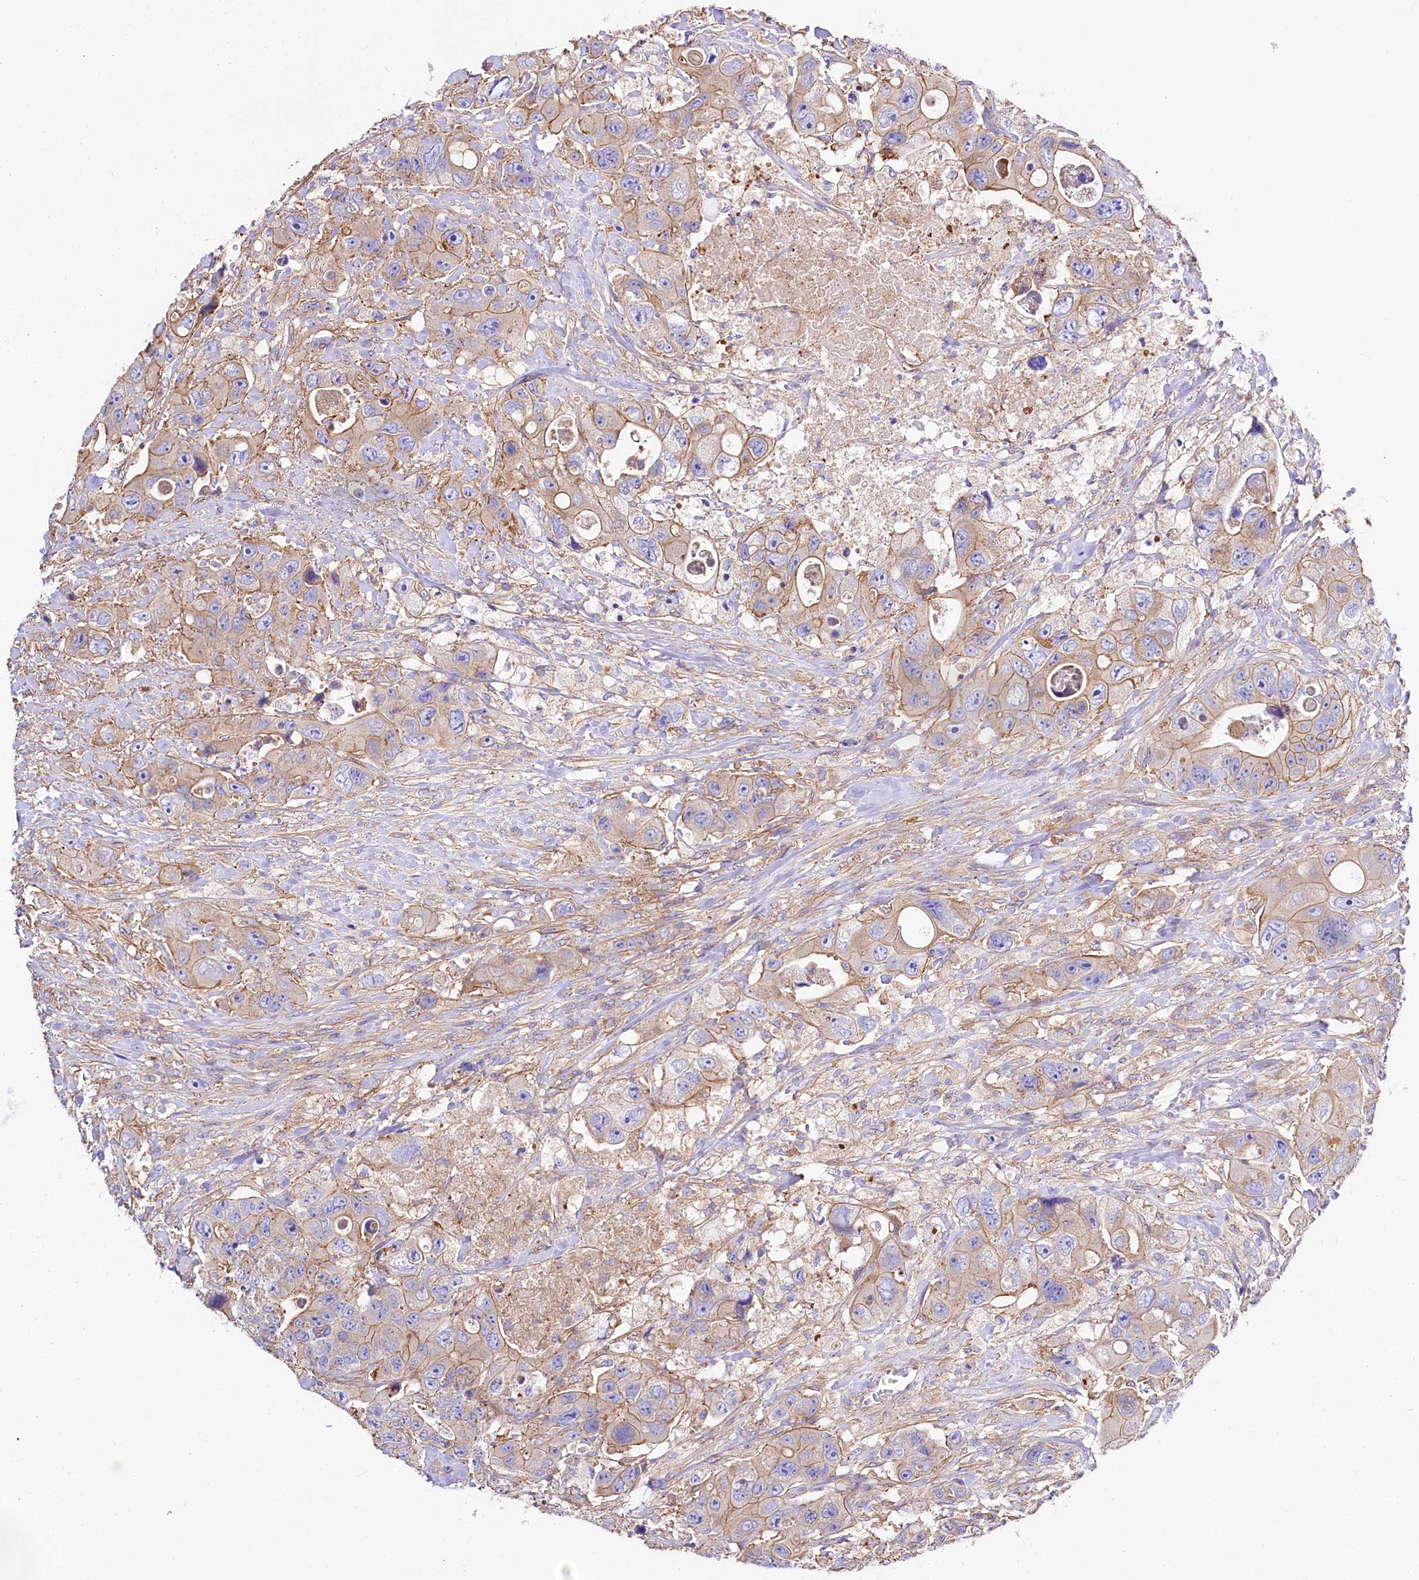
{"staining": {"intensity": "moderate", "quantity": ">75%", "location": "cytoplasmic/membranous"}, "tissue": "colorectal cancer", "cell_type": "Tumor cells", "image_type": "cancer", "snomed": [{"axis": "morphology", "description": "Adenocarcinoma, NOS"}, {"axis": "topography", "description": "Colon"}], "caption": "Protein staining exhibits moderate cytoplasmic/membranous expression in approximately >75% of tumor cells in colorectal cancer (adenocarcinoma). (Brightfield microscopy of DAB IHC at high magnification).", "gene": "FCHSD2", "patient": {"sex": "female", "age": 46}}